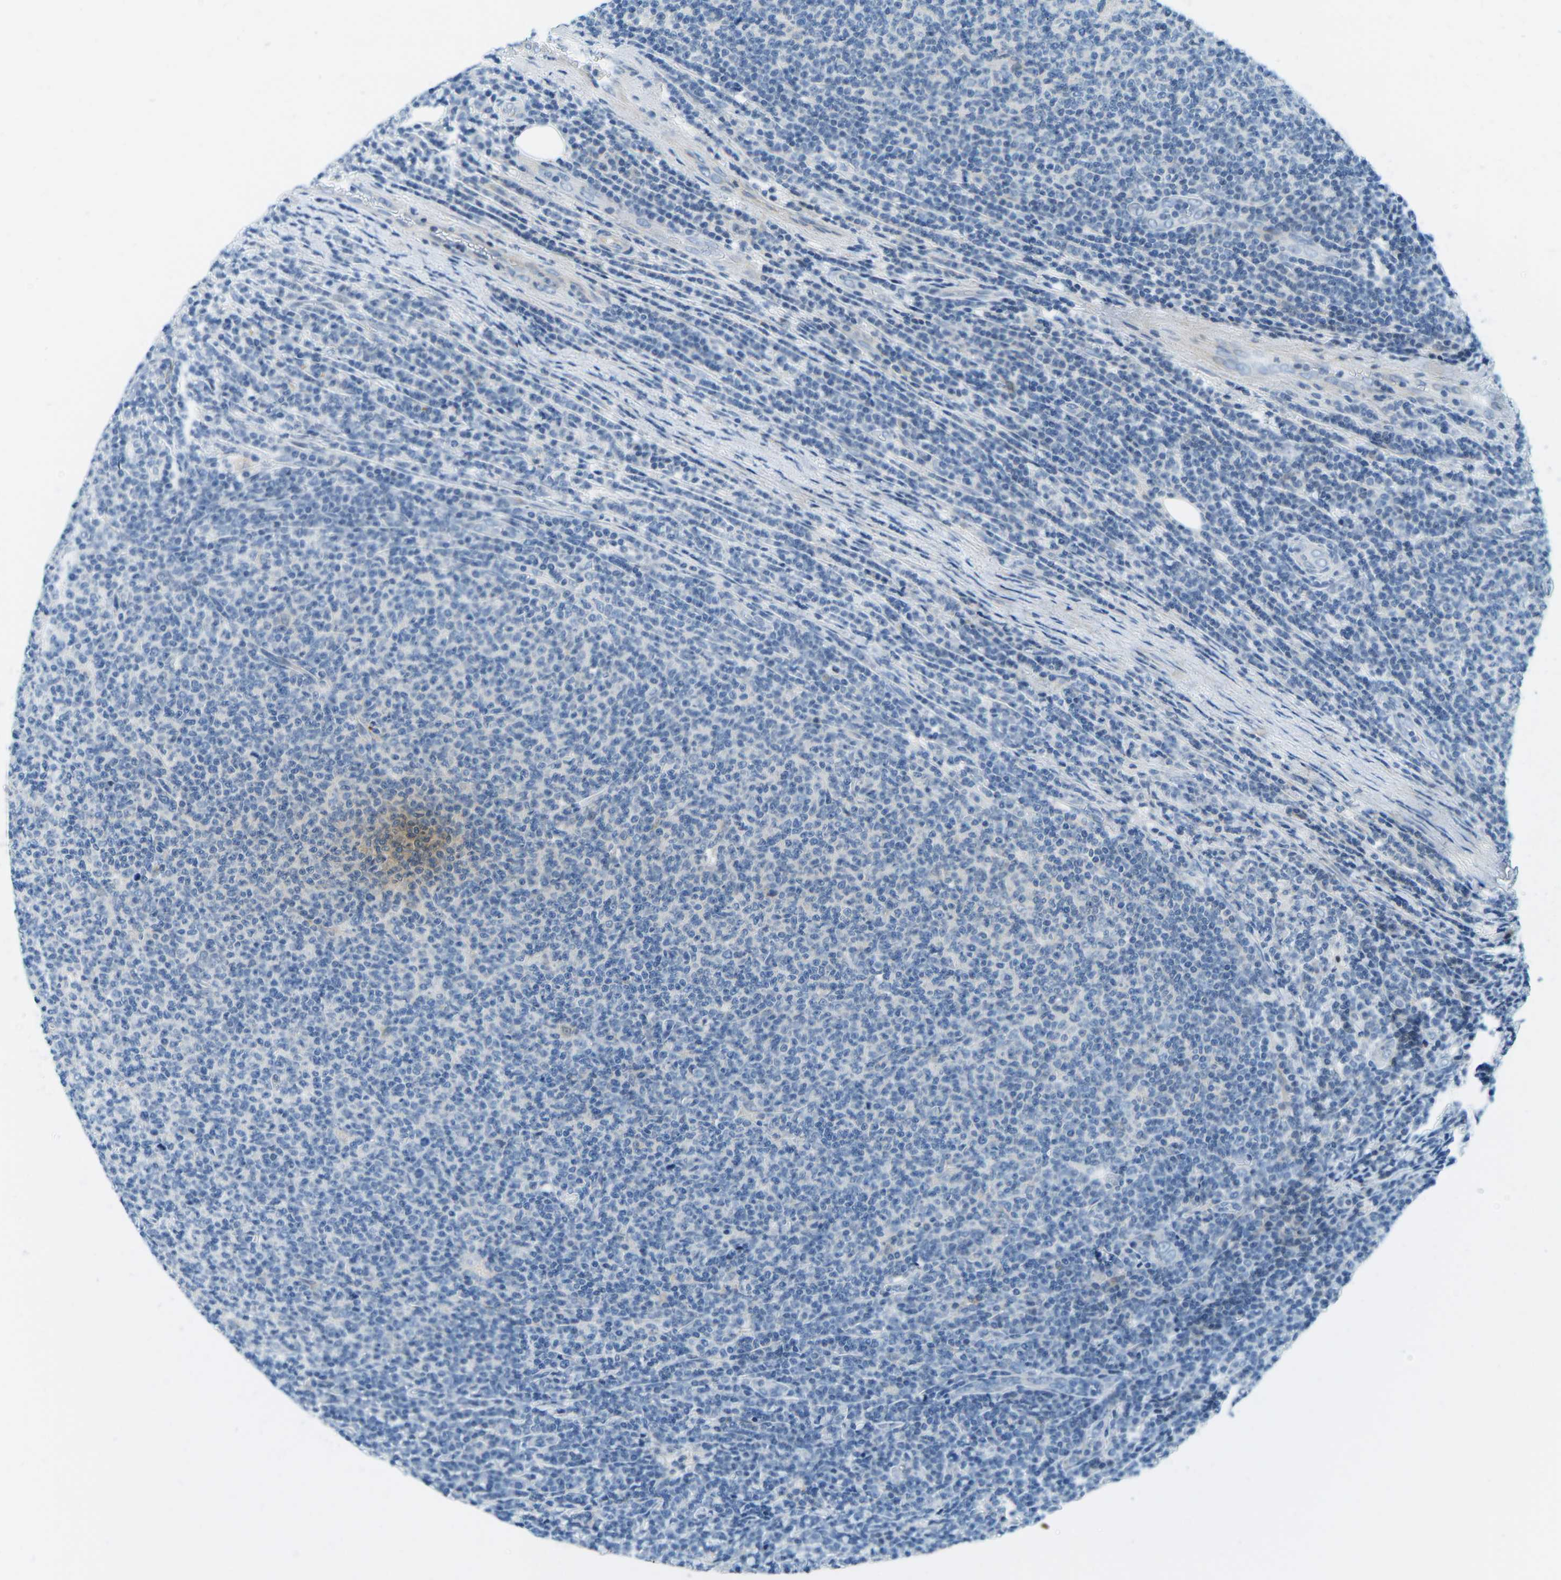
{"staining": {"intensity": "negative", "quantity": "none", "location": "none"}, "tissue": "lymphoma", "cell_type": "Tumor cells", "image_type": "cancer", "snomed": [{"axis": "morphology", "description": "Malignant lymphoma, non-Hodgkin's type, Low grade"}, {"axis": "topography", "description": "Lymph node"}], "caption": "Tumor cells show no significant positivity in low-grade malignant lymphoma, non-Hodgkin's type.", "gene": "CFB", "patient": {"sex": "male", "age": 66}}